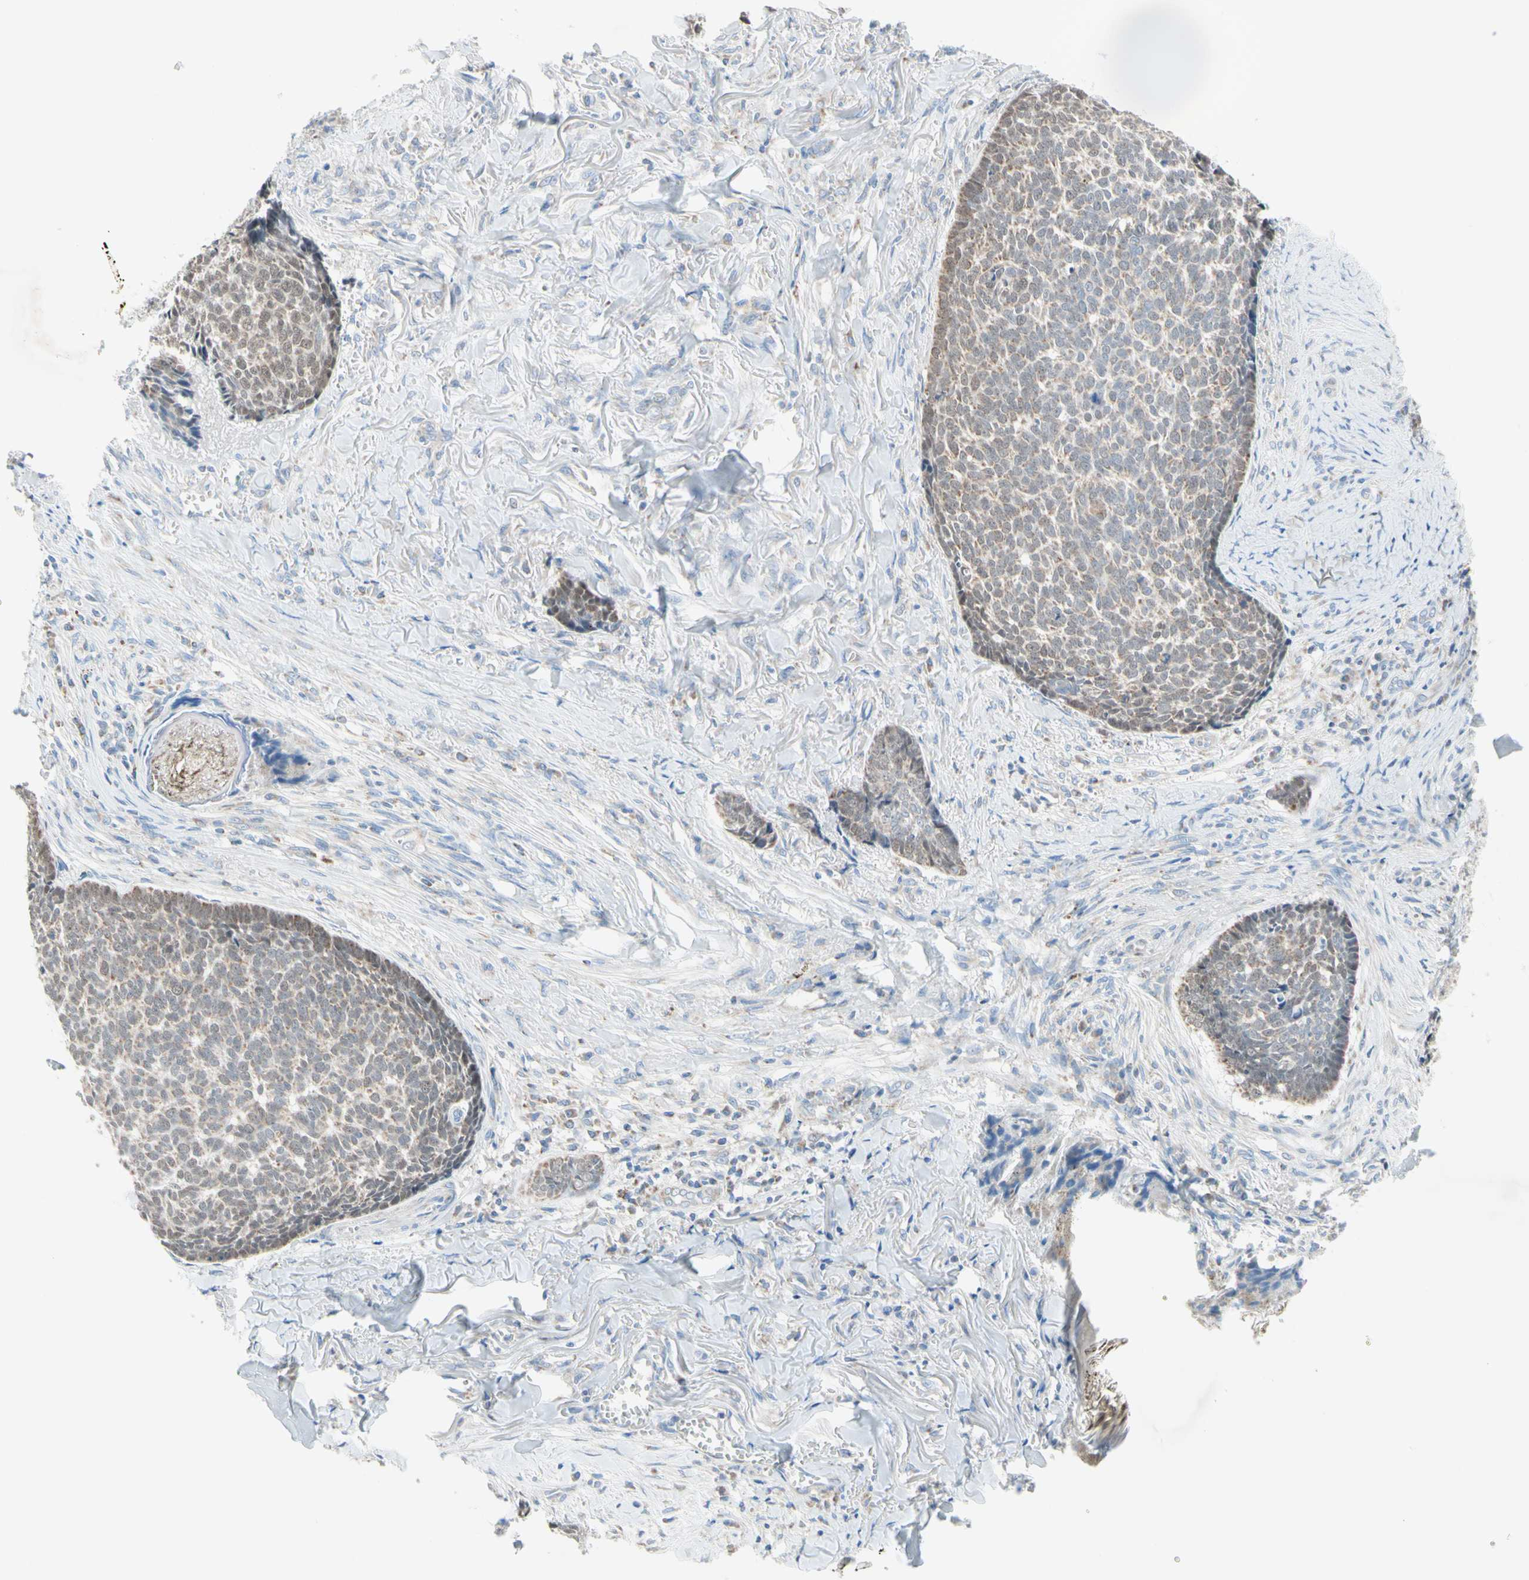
{"staining": {"intensity": "weak", "quantity": ">75%", "location": "cytoplasmic/membranous"}, "tissue": "skin cancer", "cell_type": "Tumor cells", "image_type": "cancer", "snomed": [{"axis": "morphology", "description": "Basal cell carcinoma"}, {"axis": "topography", "description": "Skin"}], "caption": "Human skin cancer stained for a protein (brown) shows weak cytoplasmic/membranous positive positivity in approximately >75% of tumor cells.", "gene": "MFF", "patient": {"sex": "male", "age": 84}}